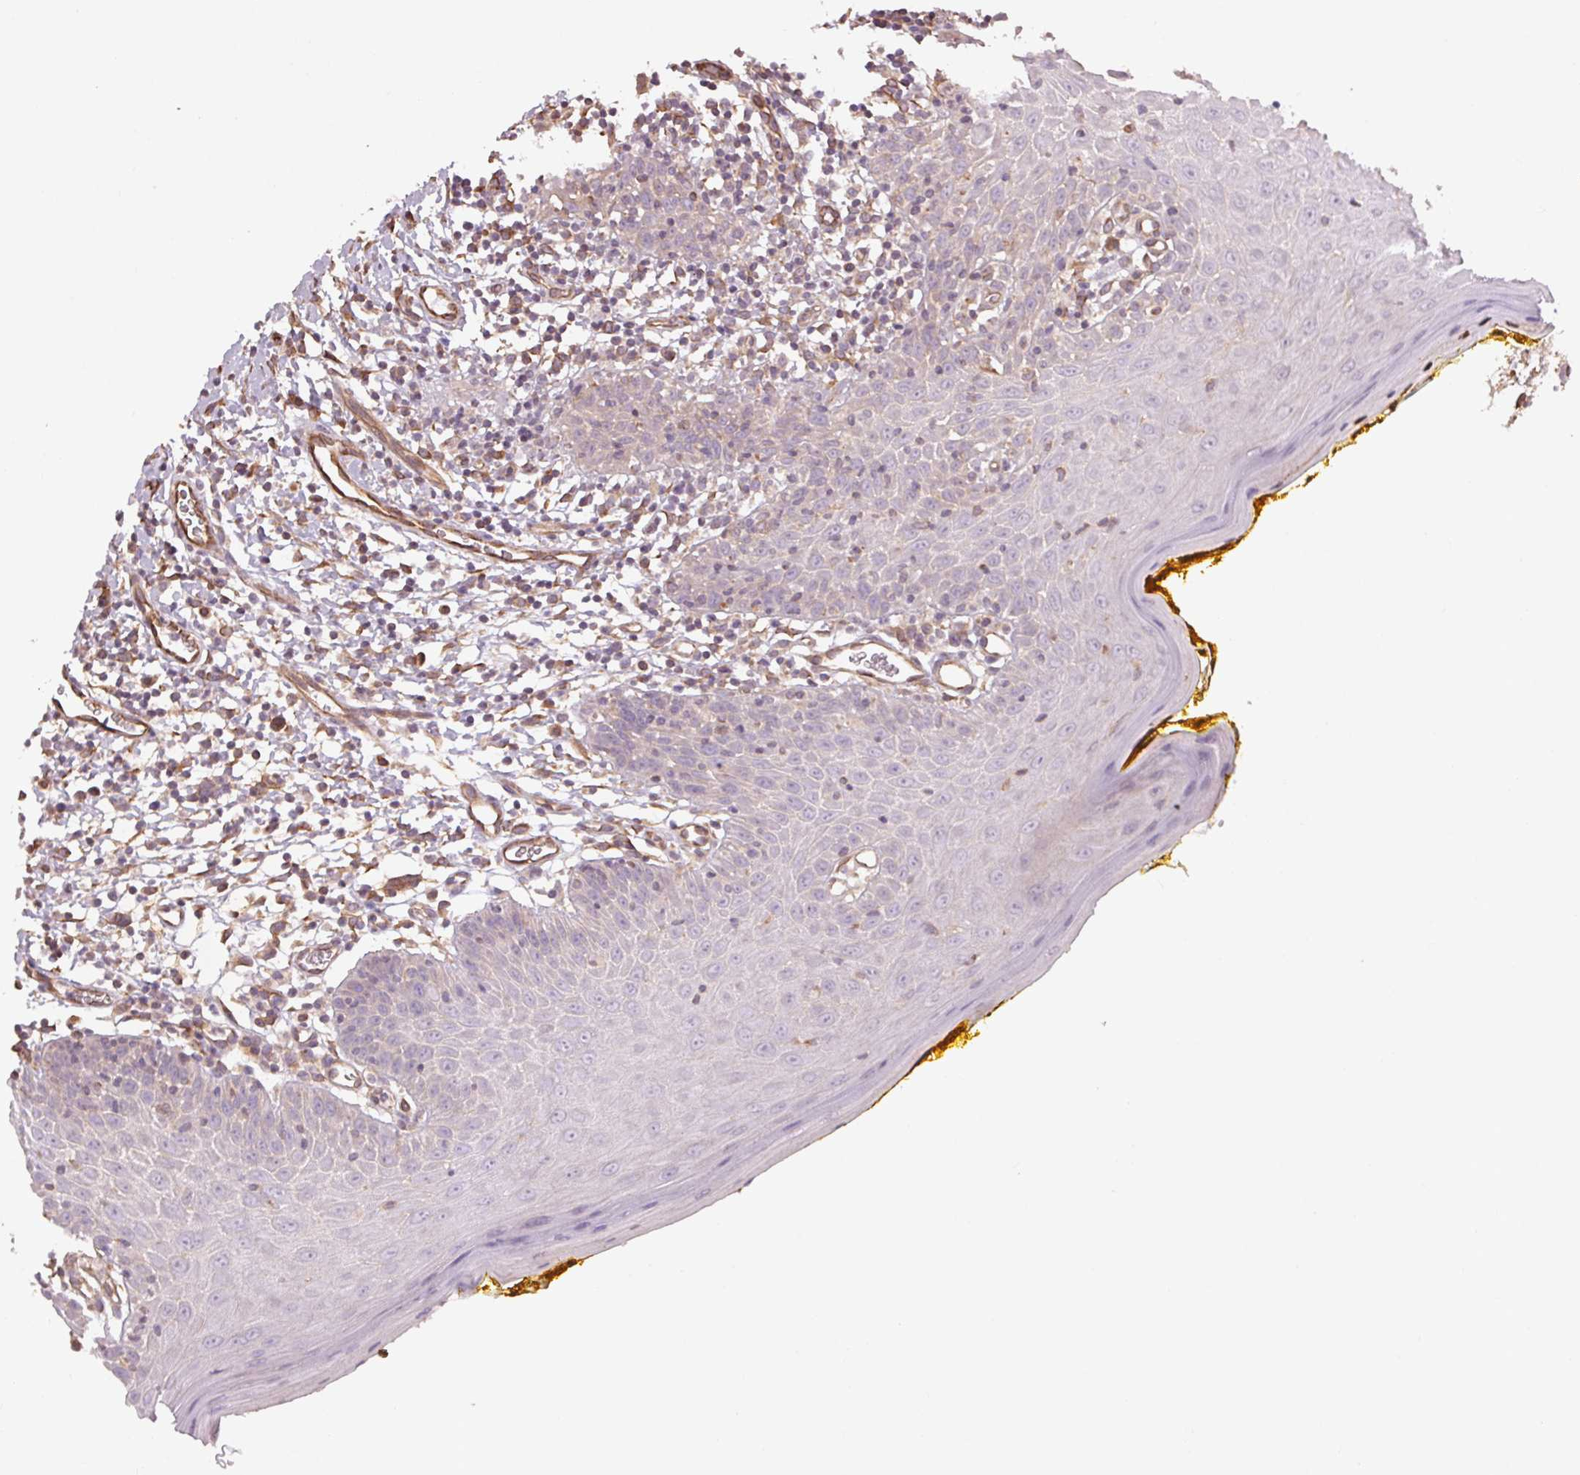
{"staining": {"intensity": "negative", "quantity": "none", "location": "none"}, "tissue": "oral mucosa", "cell_type": "Squamous epithelial cells", "image_type": "normal", "snomed": [{"axis": "morphology", "description": "Normal tissue, NOS"}, {"axis": "topography", "description": "Oral tissue"}, {"axis": "topography", "description": "Tounge, NOS"}], "caption": "A high-resolution photomicrograph shows IHC staining of normal oral mucosa, which demonstrates no significant positivity in squamous epithelial cells.", "gene": "CCSER1", "patient": {"sex": "female", "age": 58}}